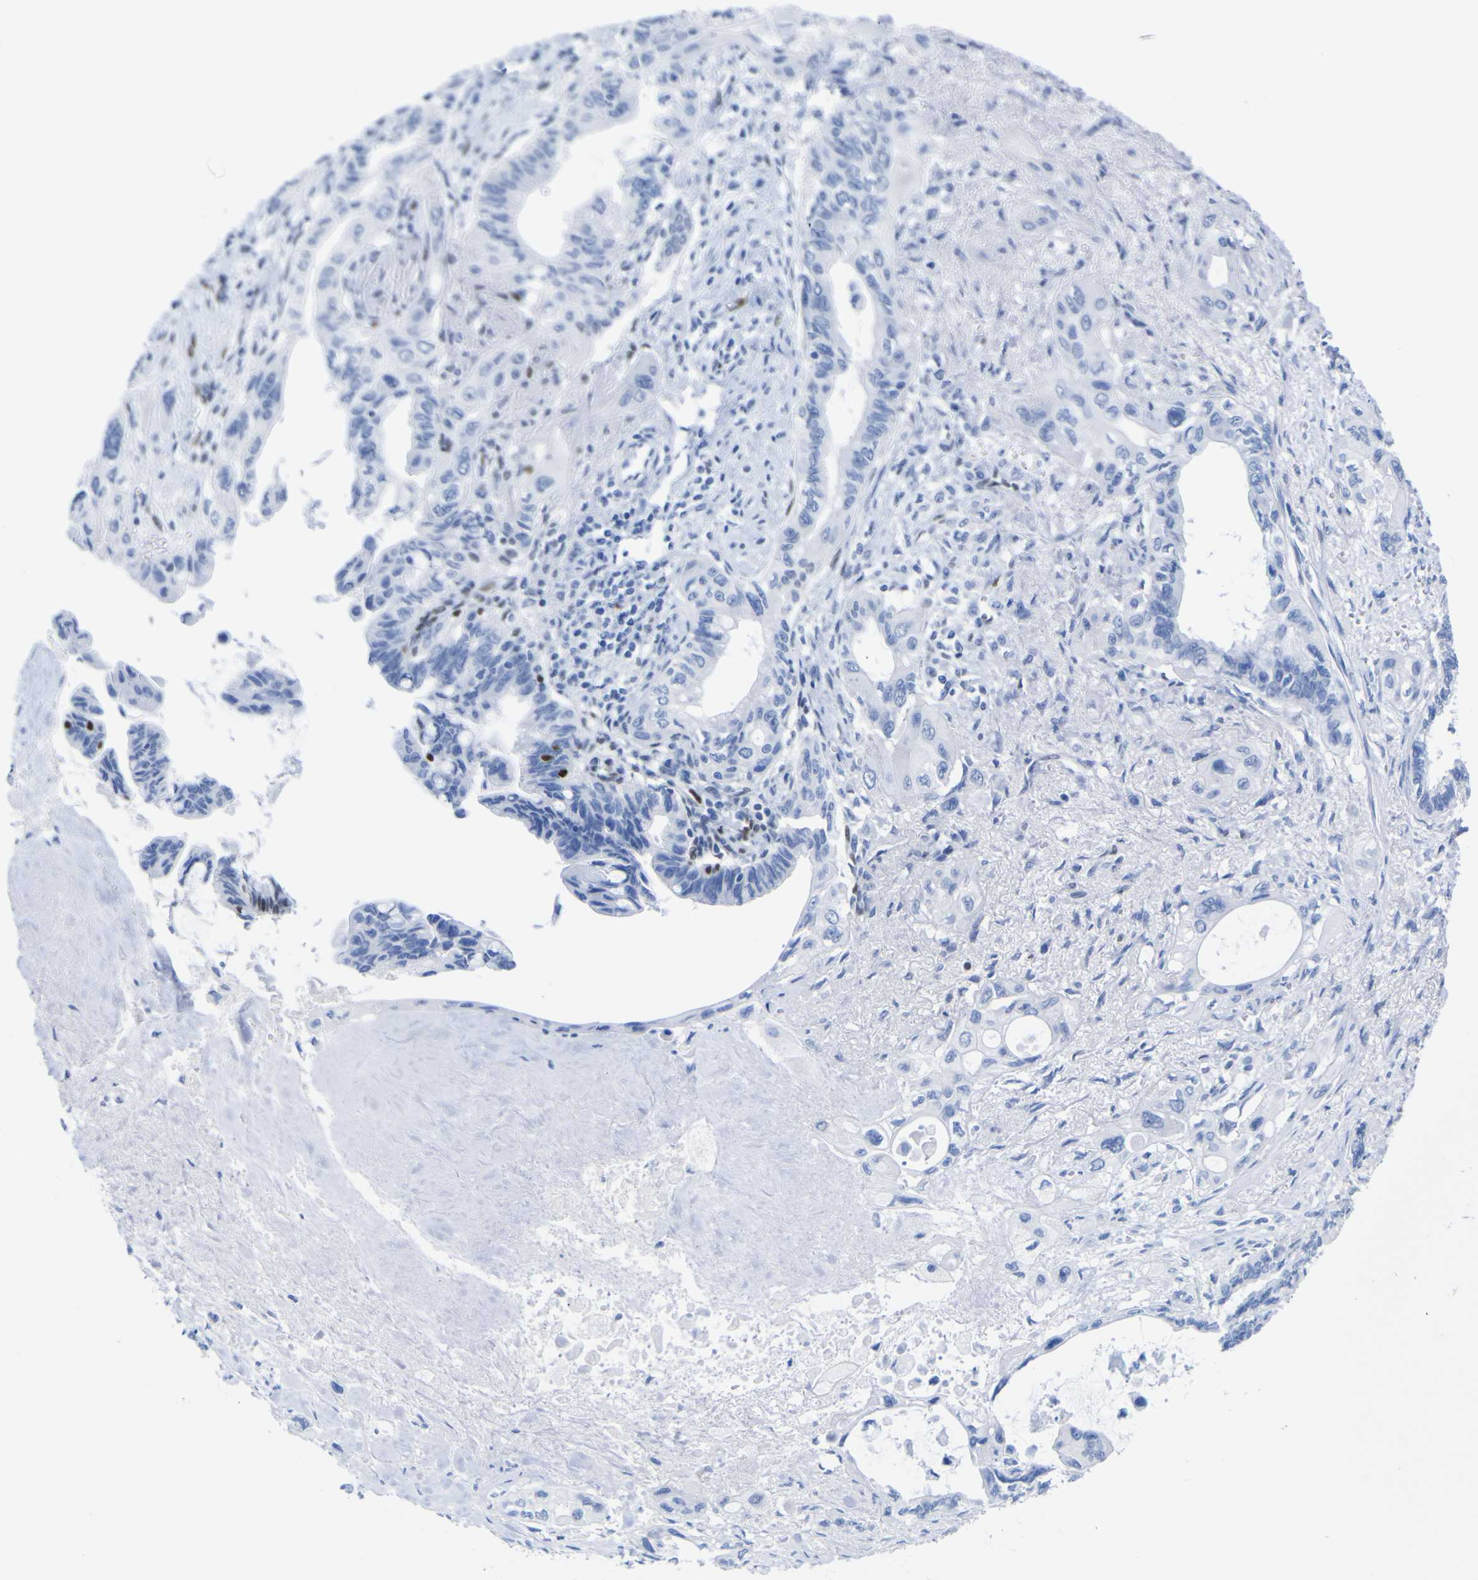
{"staining": {"intensity": "negative", "quantity": "none", "location": "none"}, "tissue": "pancreatic cancer", "cell_type": "Tumor cells", "image_type": "cancer", "snomed": [{"axis": "morphology", "description": "Adenocarcinoma, NOS"}, {"axis": "topography", "description": "Pancreas"}], "caption": "Adenocarcinoma (pancreatic) stained for a protein using immunohistochemistry (IHC) shows no expression tumor cells.", "gene": "DACH1", "patient": {"sex": "male", "age": 73}}